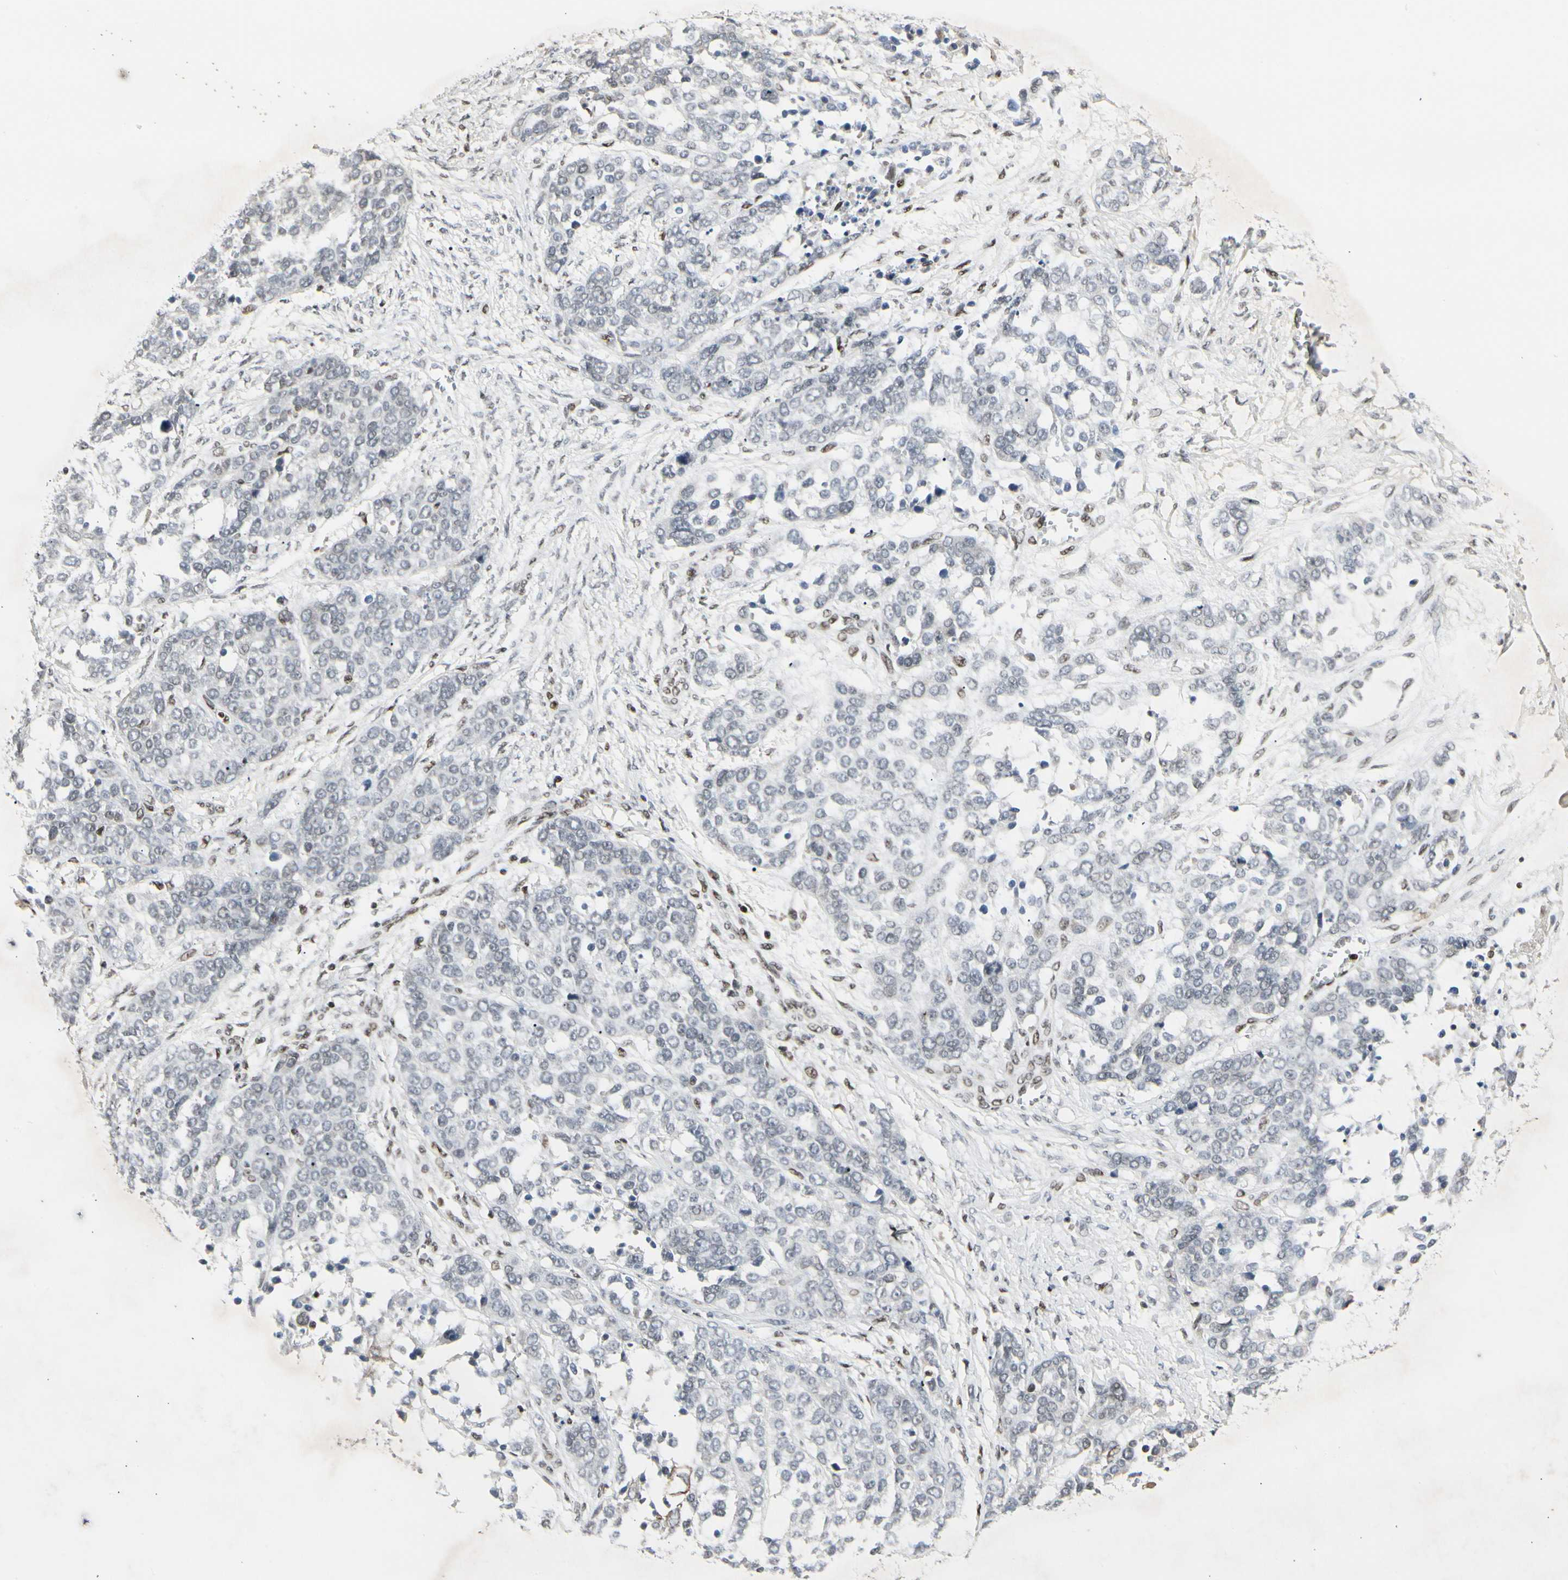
{"staining": {"intensity": "negative", "quantity": "none", "location": "none"}, "tissue": "ovarian cancer", "cell_type": "Tumor cells", "image_type": "cancer", "snomed": [{"axis": "morphology", "description": "Cystadenocarcinoma, serous, NOS"}, {"axis": "topography", "description": "Ovary"}], "caption": "A high-resolution histopathology image shows immunohistochemistry staining of ovarian cancer, which demonstrates no significant positivity in tumor cells.", "gene": "FOXJ2", "patient": {"sex": "female", "age": 44}}